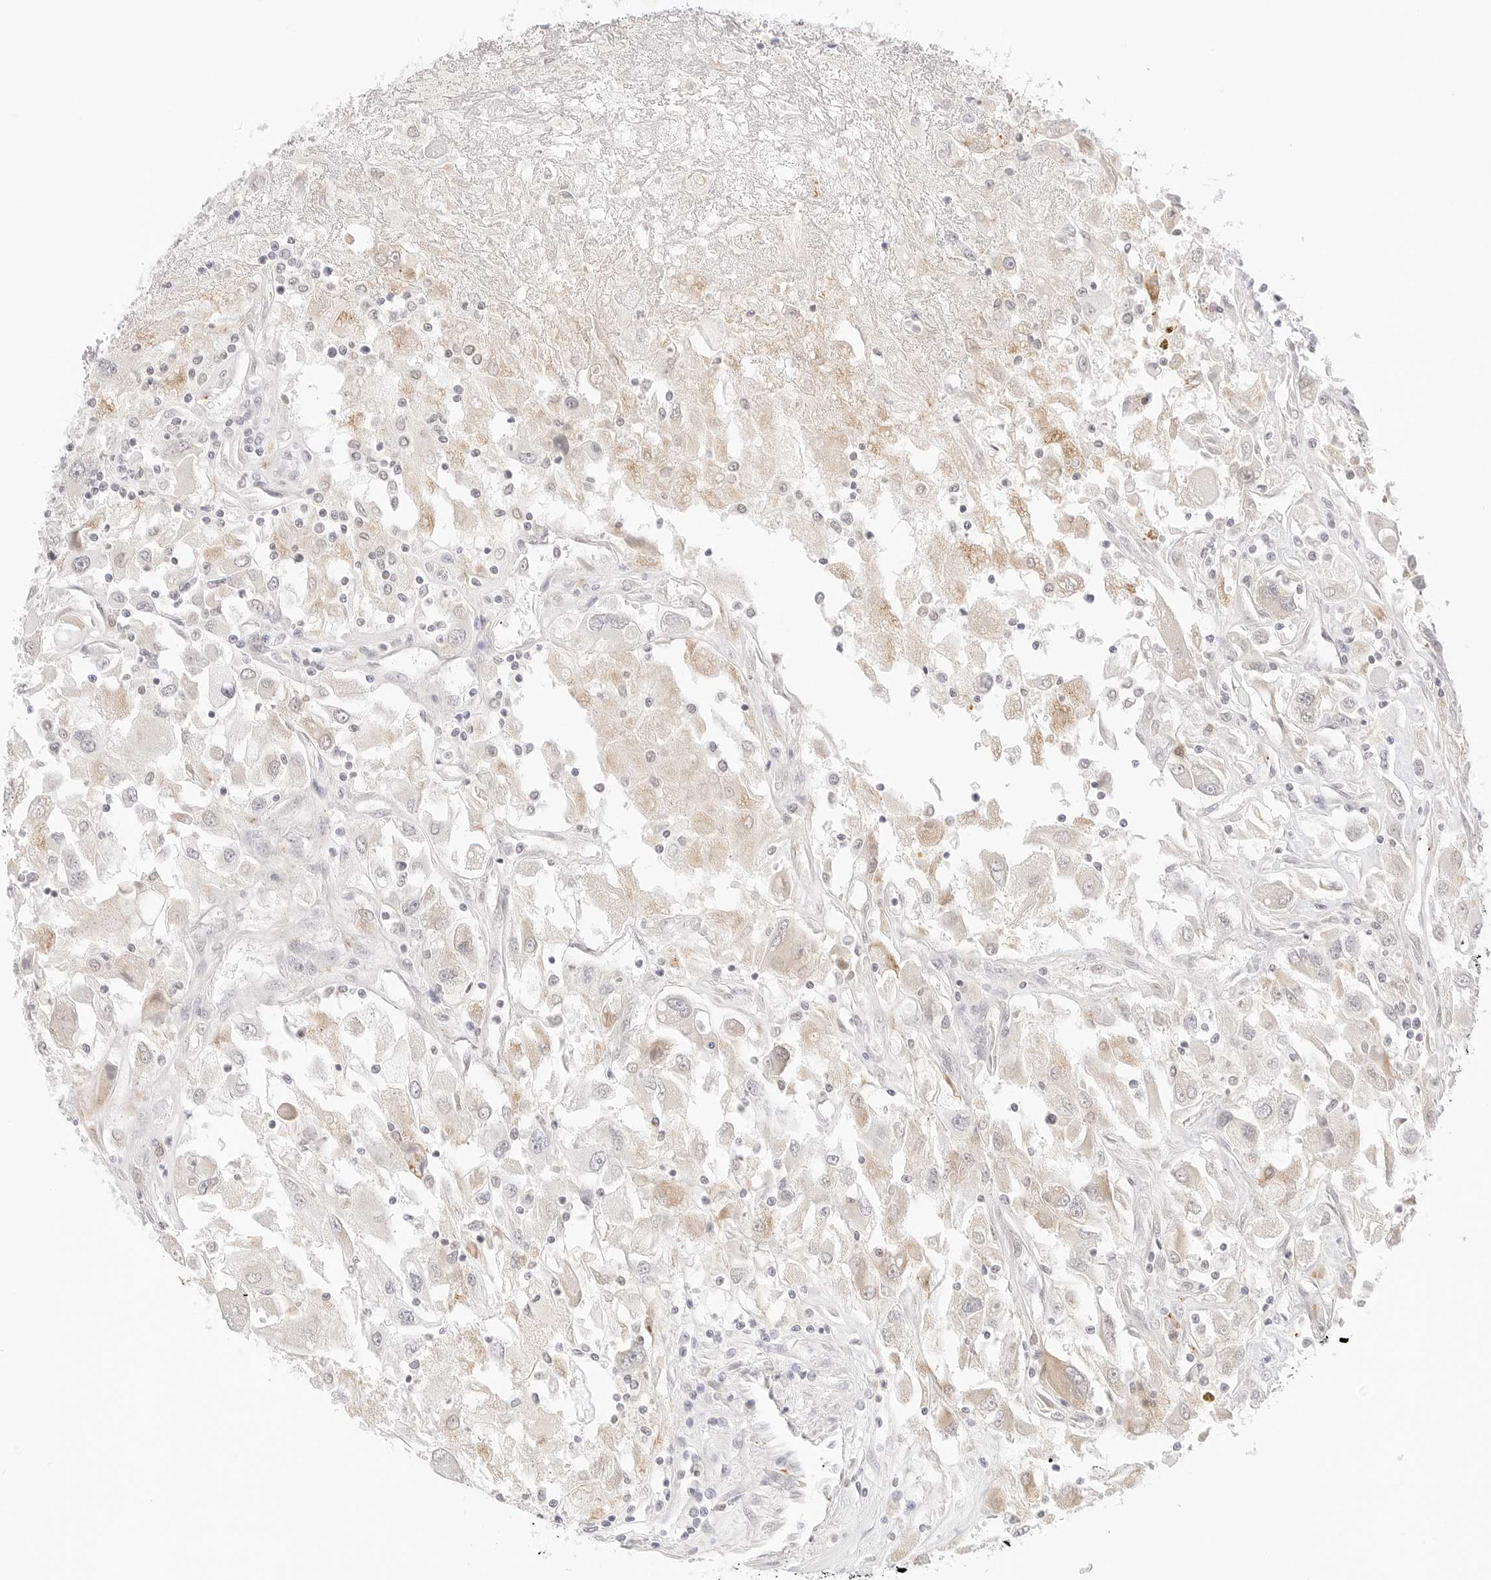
{"staining": {"intensity": "weak", "quantity": "<25%", "location": "cytoplasmic/membranous"}, "tissue": "renal cancer", "cell_type": "Tumor cells", "image_type": "cancer", "snomed": [{"axis": "morphology", "description": "Adenocarcinoma, NOS"}, {"axis": "topography", "description": "Kidney"}], "caption": "Micrograph shows no significant protein expression in tumor cells of renal adenocarcinoma.", "gene": "XKR4", "patient": {"sex": "female", "age": 52}}